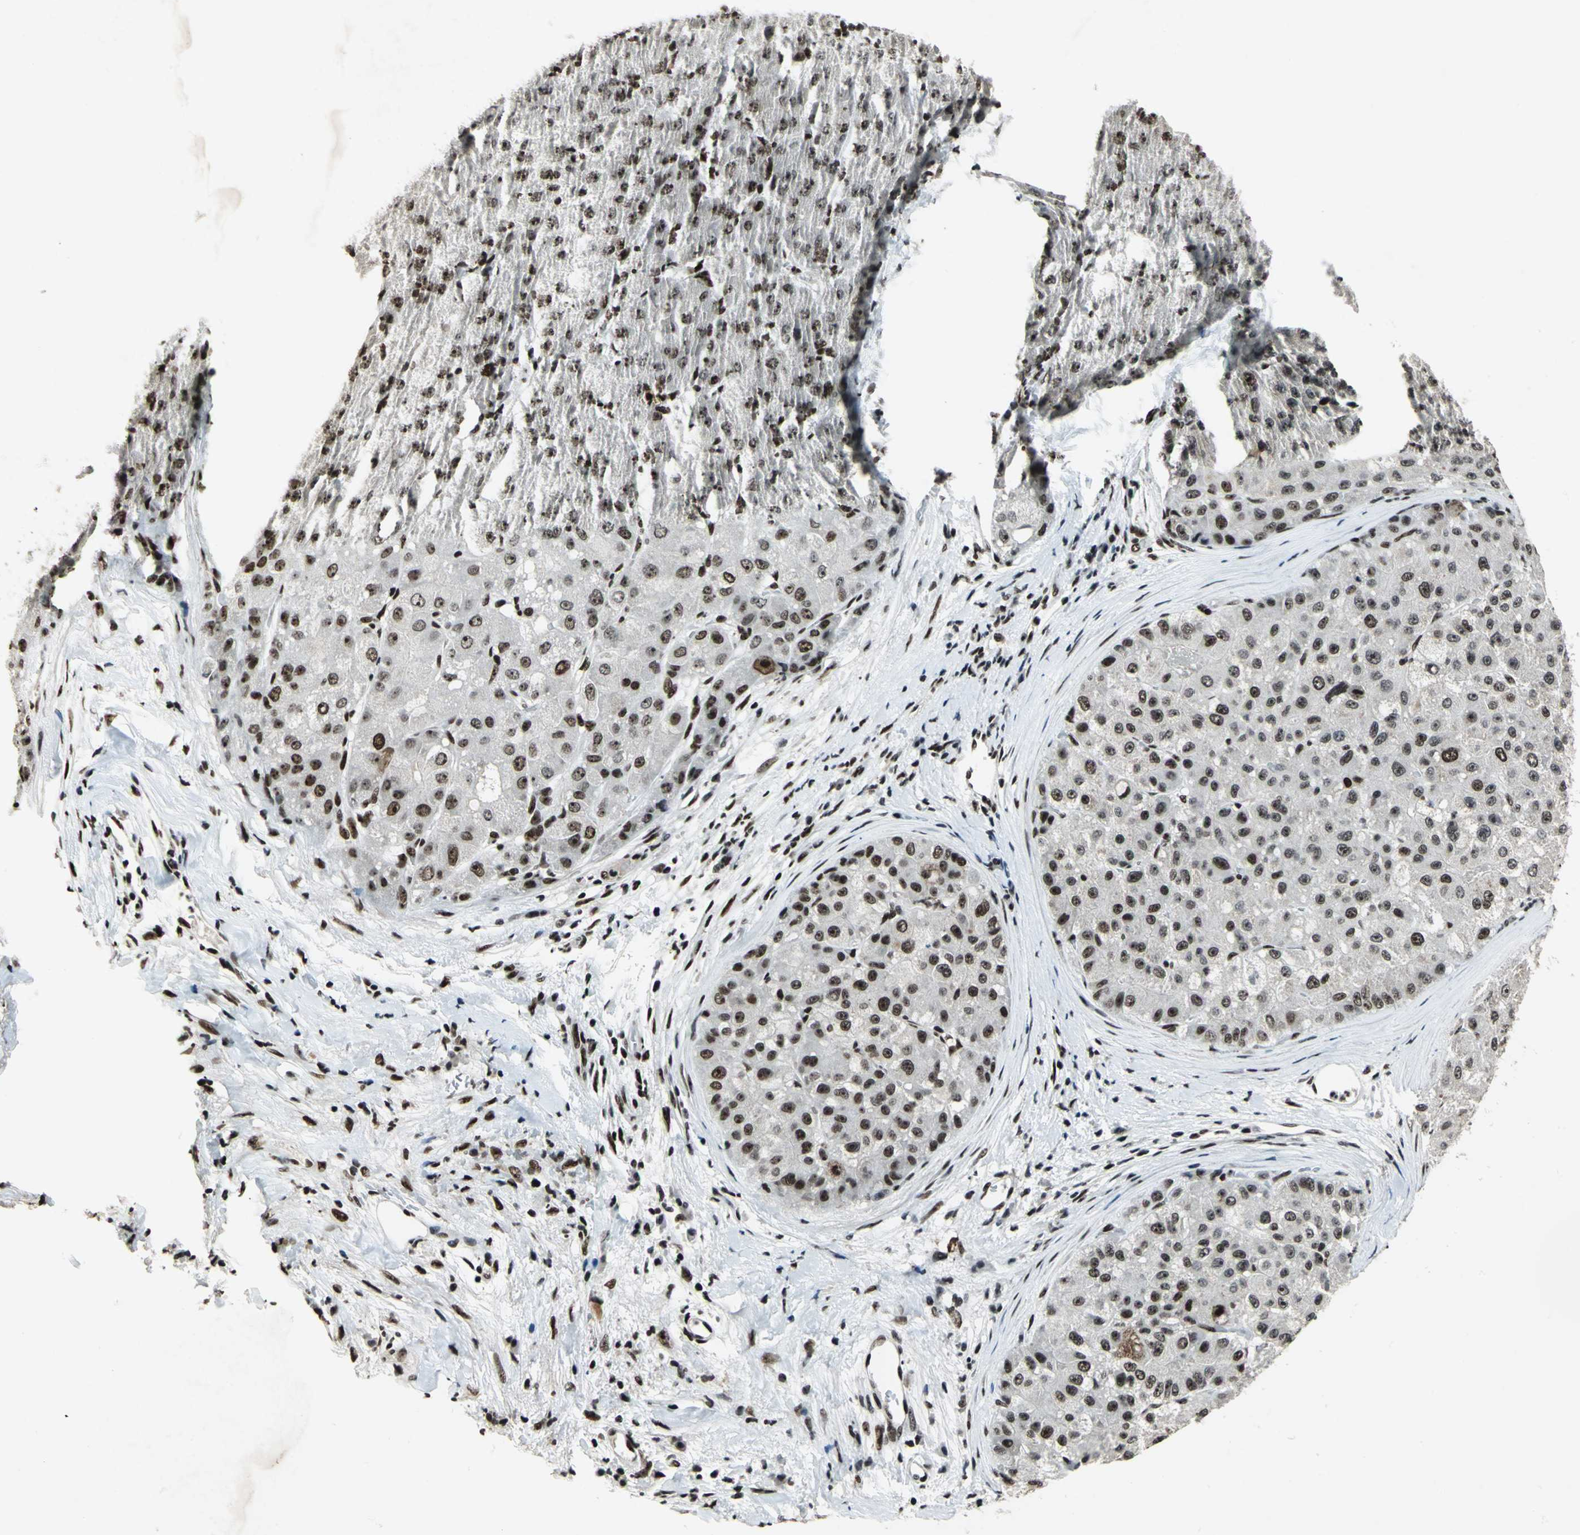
{"staining": {"intensity": "weak", "quantity": "<25%", "location": "cytoplasmic/membranous"}, "tissue": "liver cancer", "cell_type": "Tumor cells", "image_type": "cancer", "snomed": [{"axis": "morphology", "description": "Carcinoma, Hepatocellular, NOS"}, {"axis": "topography", "description": "Liver"}], "caption": "Human liver hepatocellular carcinoma stained for a protein using IHC exhibits no staining in tumor cells.", "gene": "UBTF", "patient": {"sex": "male", "age": 80}}